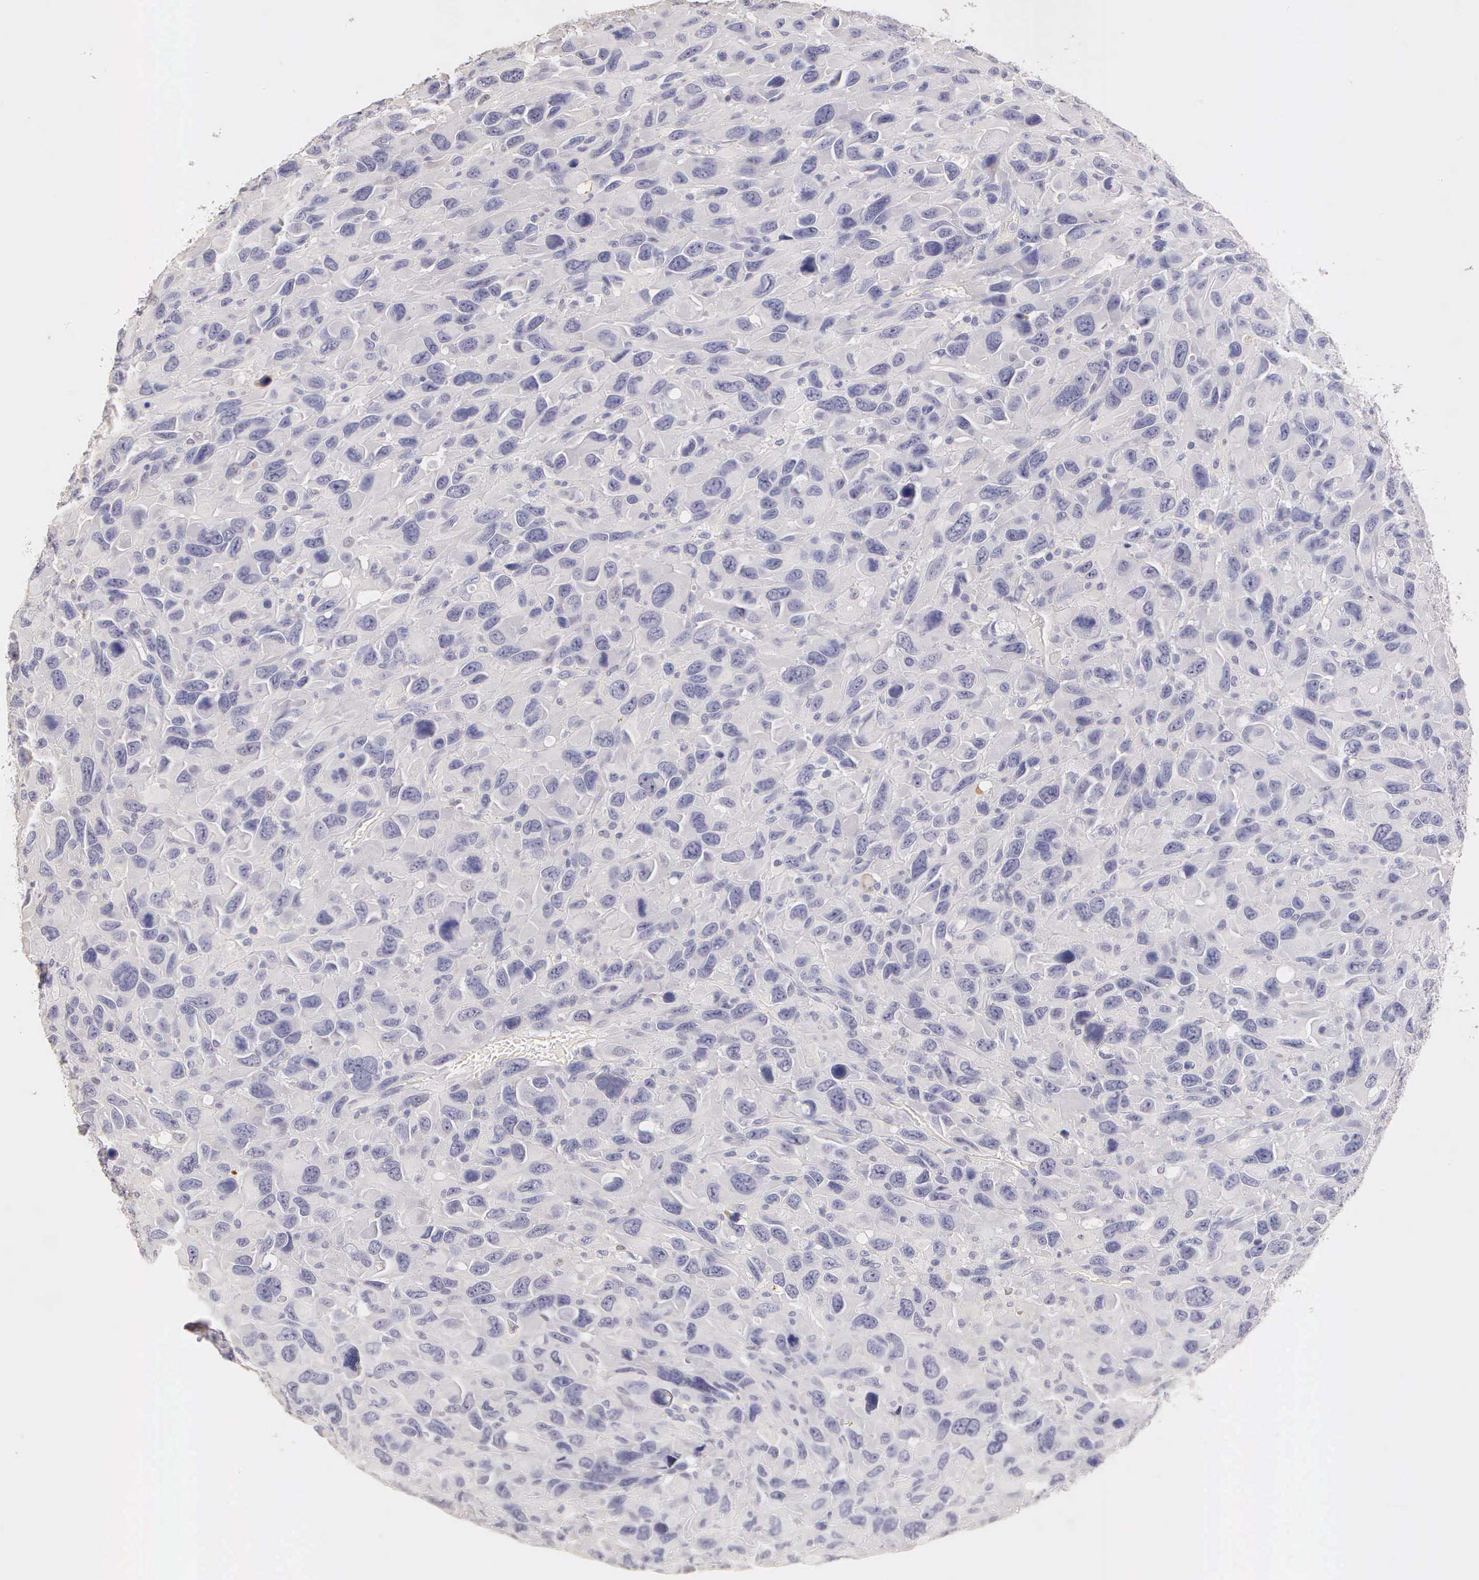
{"staining": {"intensity": "negative", "quantity": "none", "location": "none"}, "tissue": "renal cancer", "cell_type": "Tumor cells", "image_type": "cancer", "snomed": [{"axis": "morphology", "description": "Adenocarcinoma, NOS"}, {"axis": "topography", "description": "Kidney"}], "caption": "Immunohistochemical staining of renal cancer exhibits no significant expression in tumor cells.", "gene": "ESR1", "patient": {"sex": "male", "age": 79}}